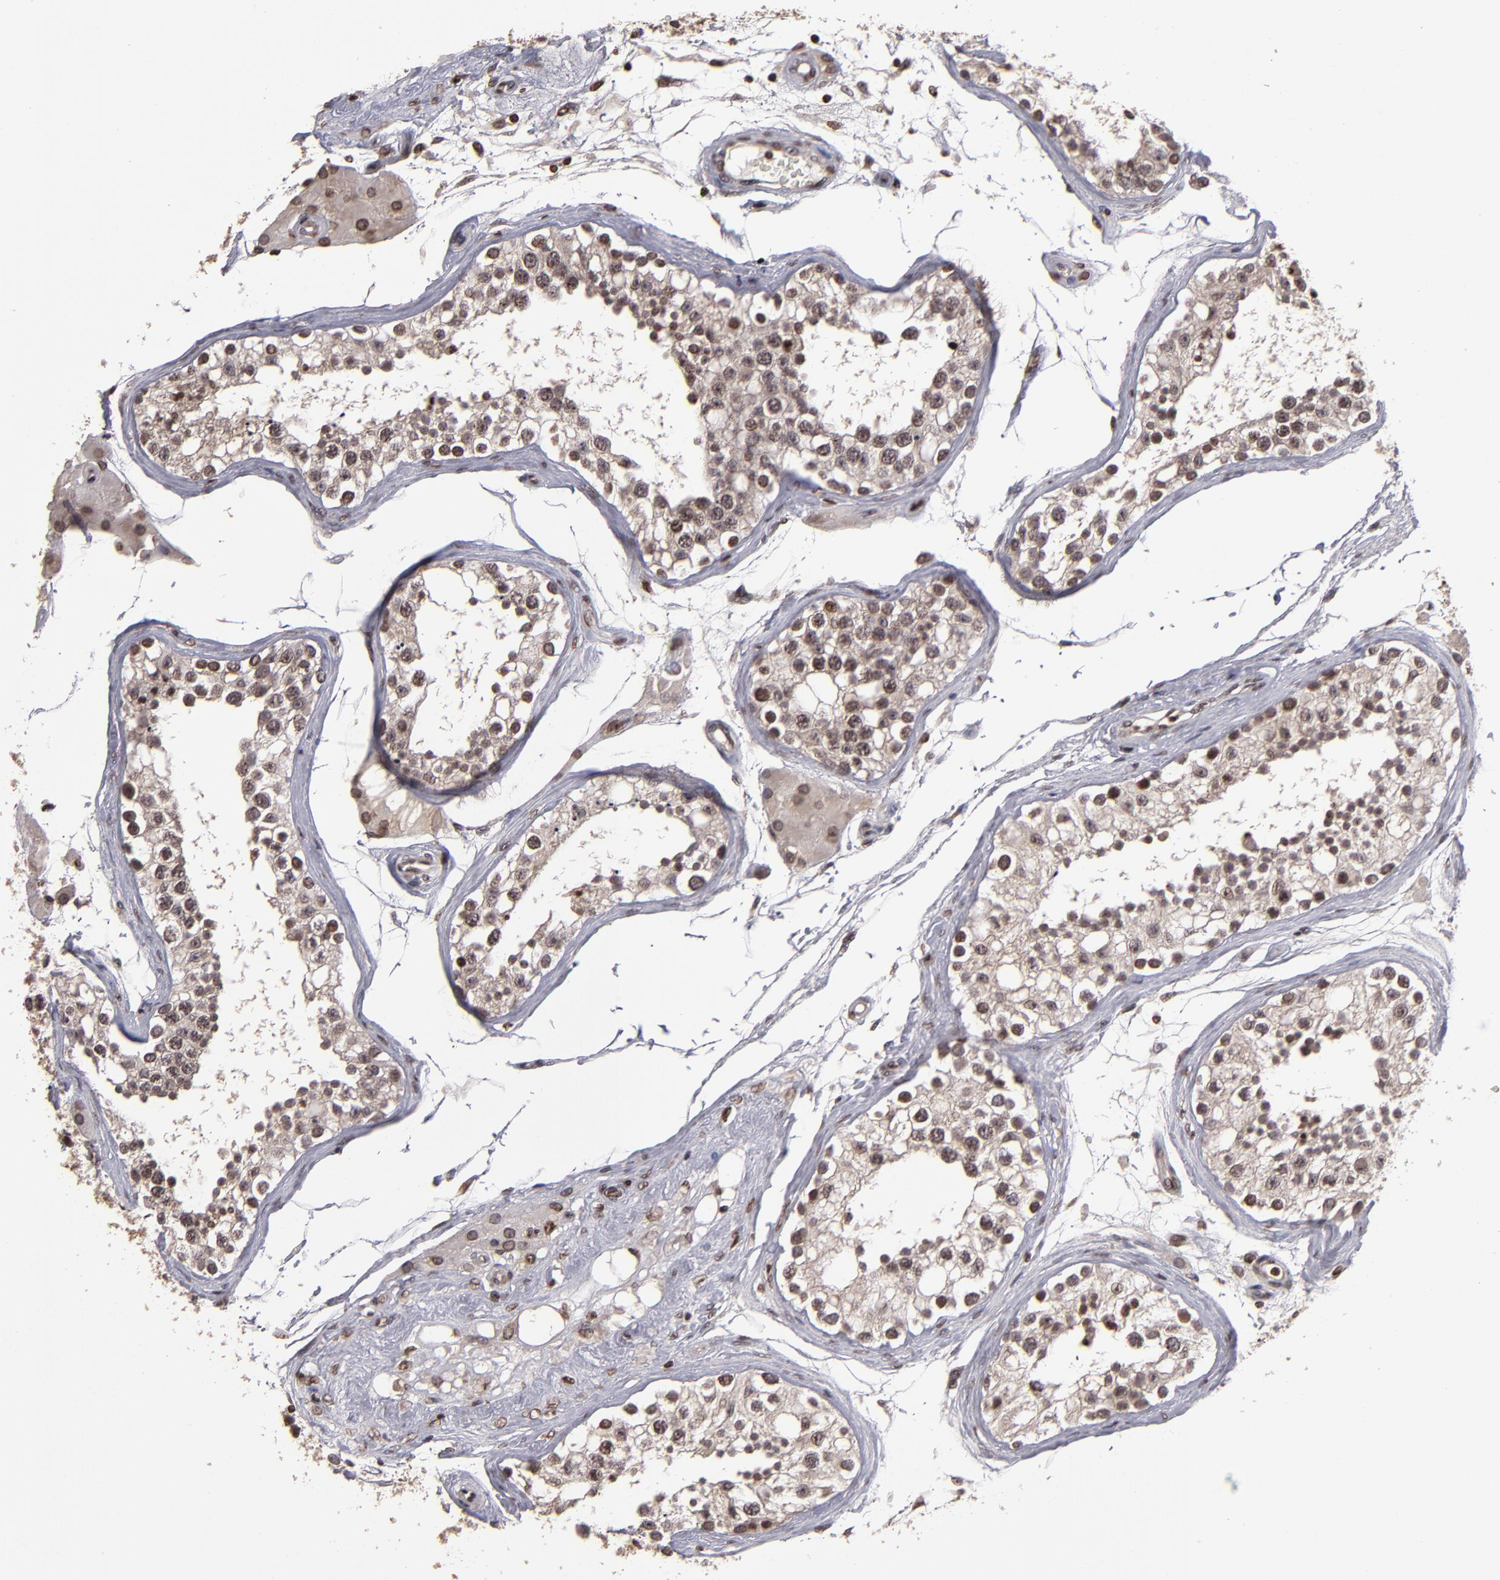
{"staining": {"intensity": "moderate", "quantity": ">75%", "location": "cytoplasmic/membranous,nuclear"}, "tissue": "testis", "cell_type": "Cells in seminiferous ducts", "image_type": "normal", "snomed": [{"axis": "morphology", "description": "Normal tissue, NOS"}, {"axis": "topography", "description": "Testis"}], "caption": "Moderate cytoplasmic/membranous,nuclear expression for a protein is present in approximately >75% of cells in seminiferous ducts of unremarkable testis using immunohistochemistry.", "gene": "CSDC2", "patient": {"sex": "male", "age": 68}}